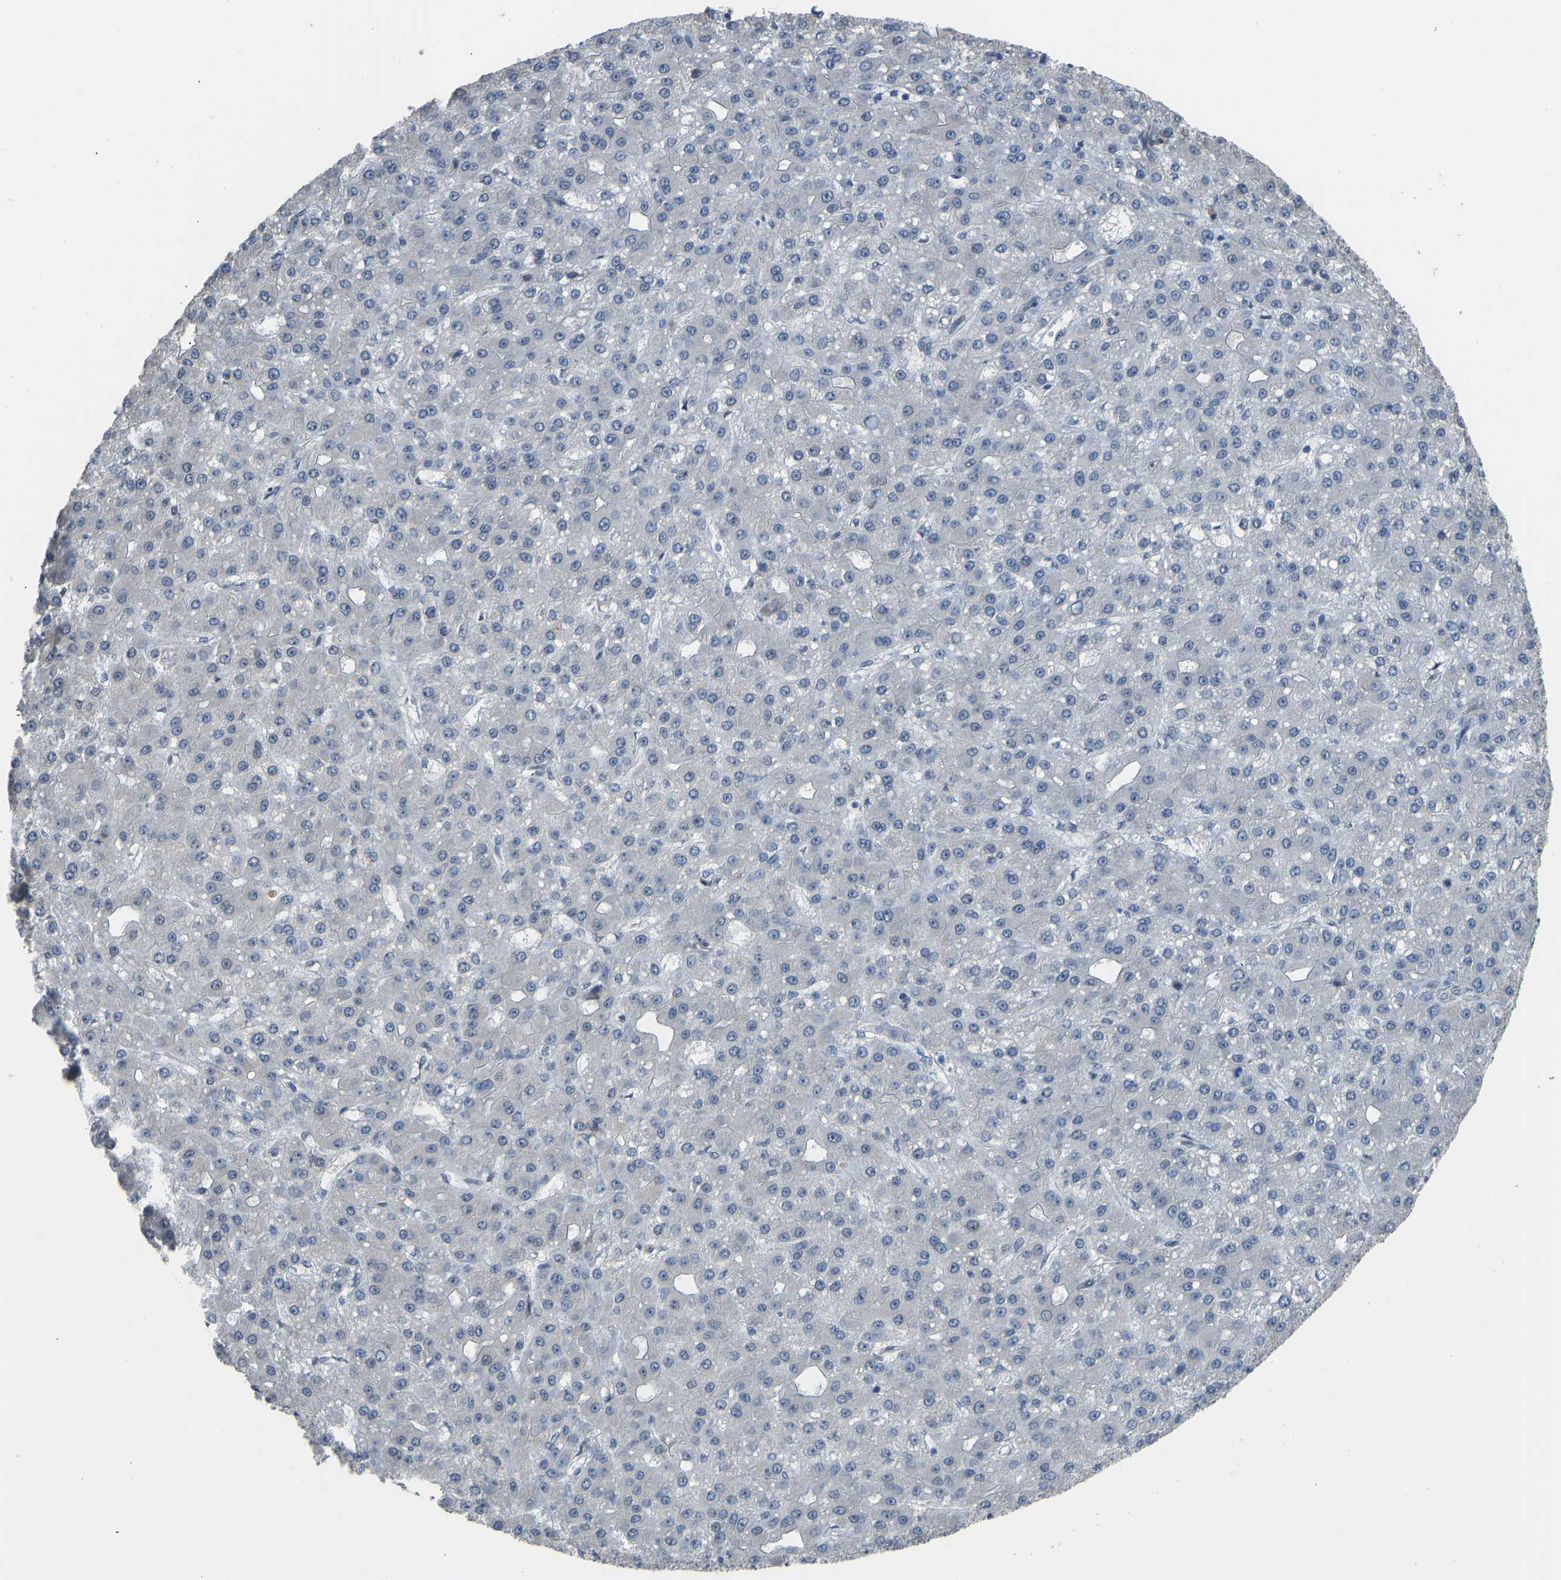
{"staining": {"intensity": "negative", "quantity": "none", "location": "none"}, "tissue": "liver cancer", "cell_type": "Tumor cells", "image_type": "cancer", "snomed": [{"axis": "morphology", "description": "Carcinoma, Hepatocellular, NOS"}, {"axis": "topography", "description": "Liver"}], "caption": "High power microscopy photomicrograph of an IHC histopathology image of liver cancer, revealing no significant staining in tumor cells.", "gene": "KPNA6", "patient": {"sex": "male", "age": 67}}